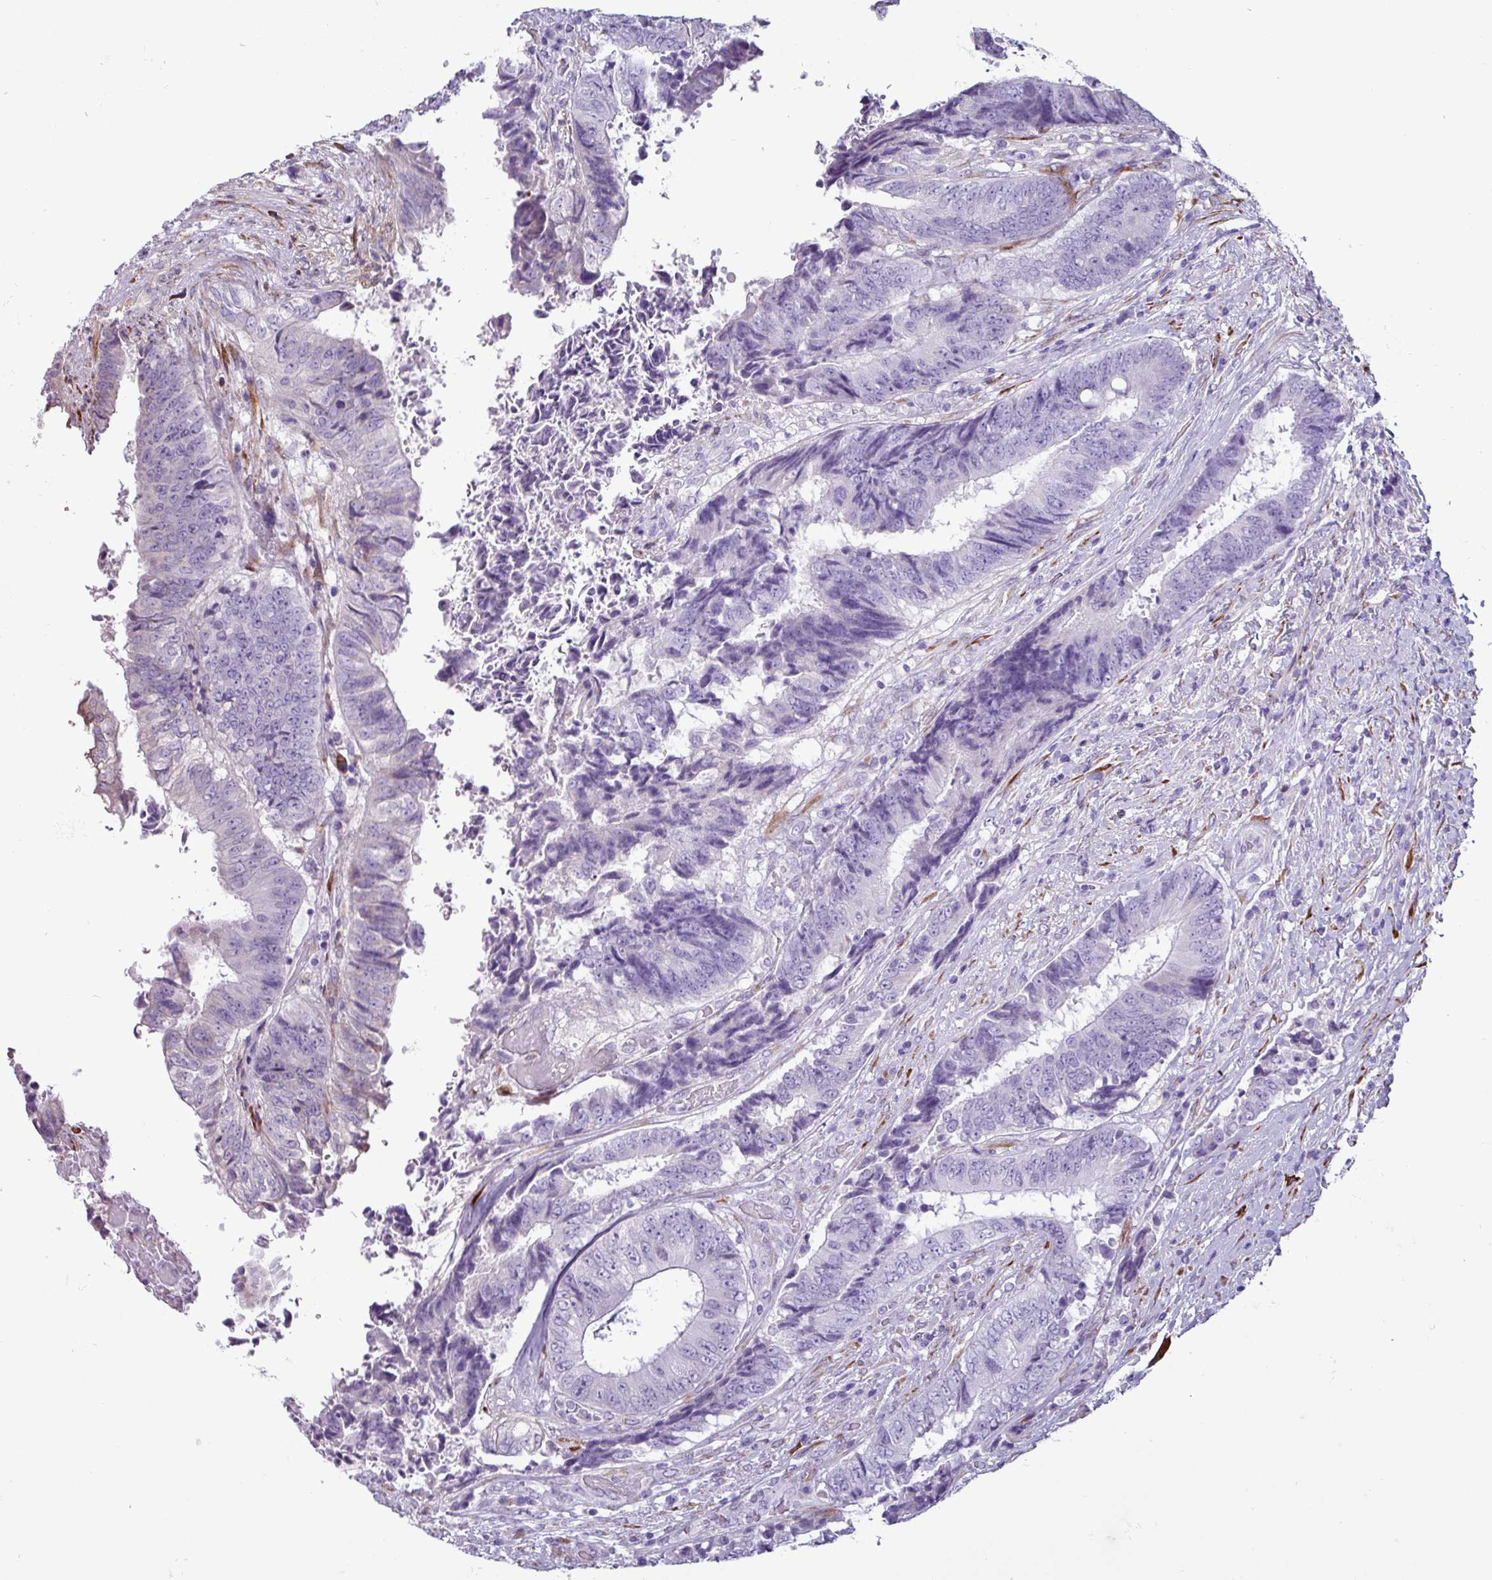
{"staining": {"intensity": "negative", "quantity": "none", "location": "none"}, "tissue": "colorectal cancer", "cell_type": "Tumor cells", "image_type": "cancer", "snomed": [{"axis": "morphology", "description": "Adenocarcinoma, NOS"}, {"axis": "topography", "description": "Rectum"}], "caption": "IHC photomicrograph of human adenocarcinoma (colorectal) stained for a protein (brown), which exhibits no expression in tumor cells.", "gene": "PPP1R35", "patient": {"sex": "male", "age": 72}}